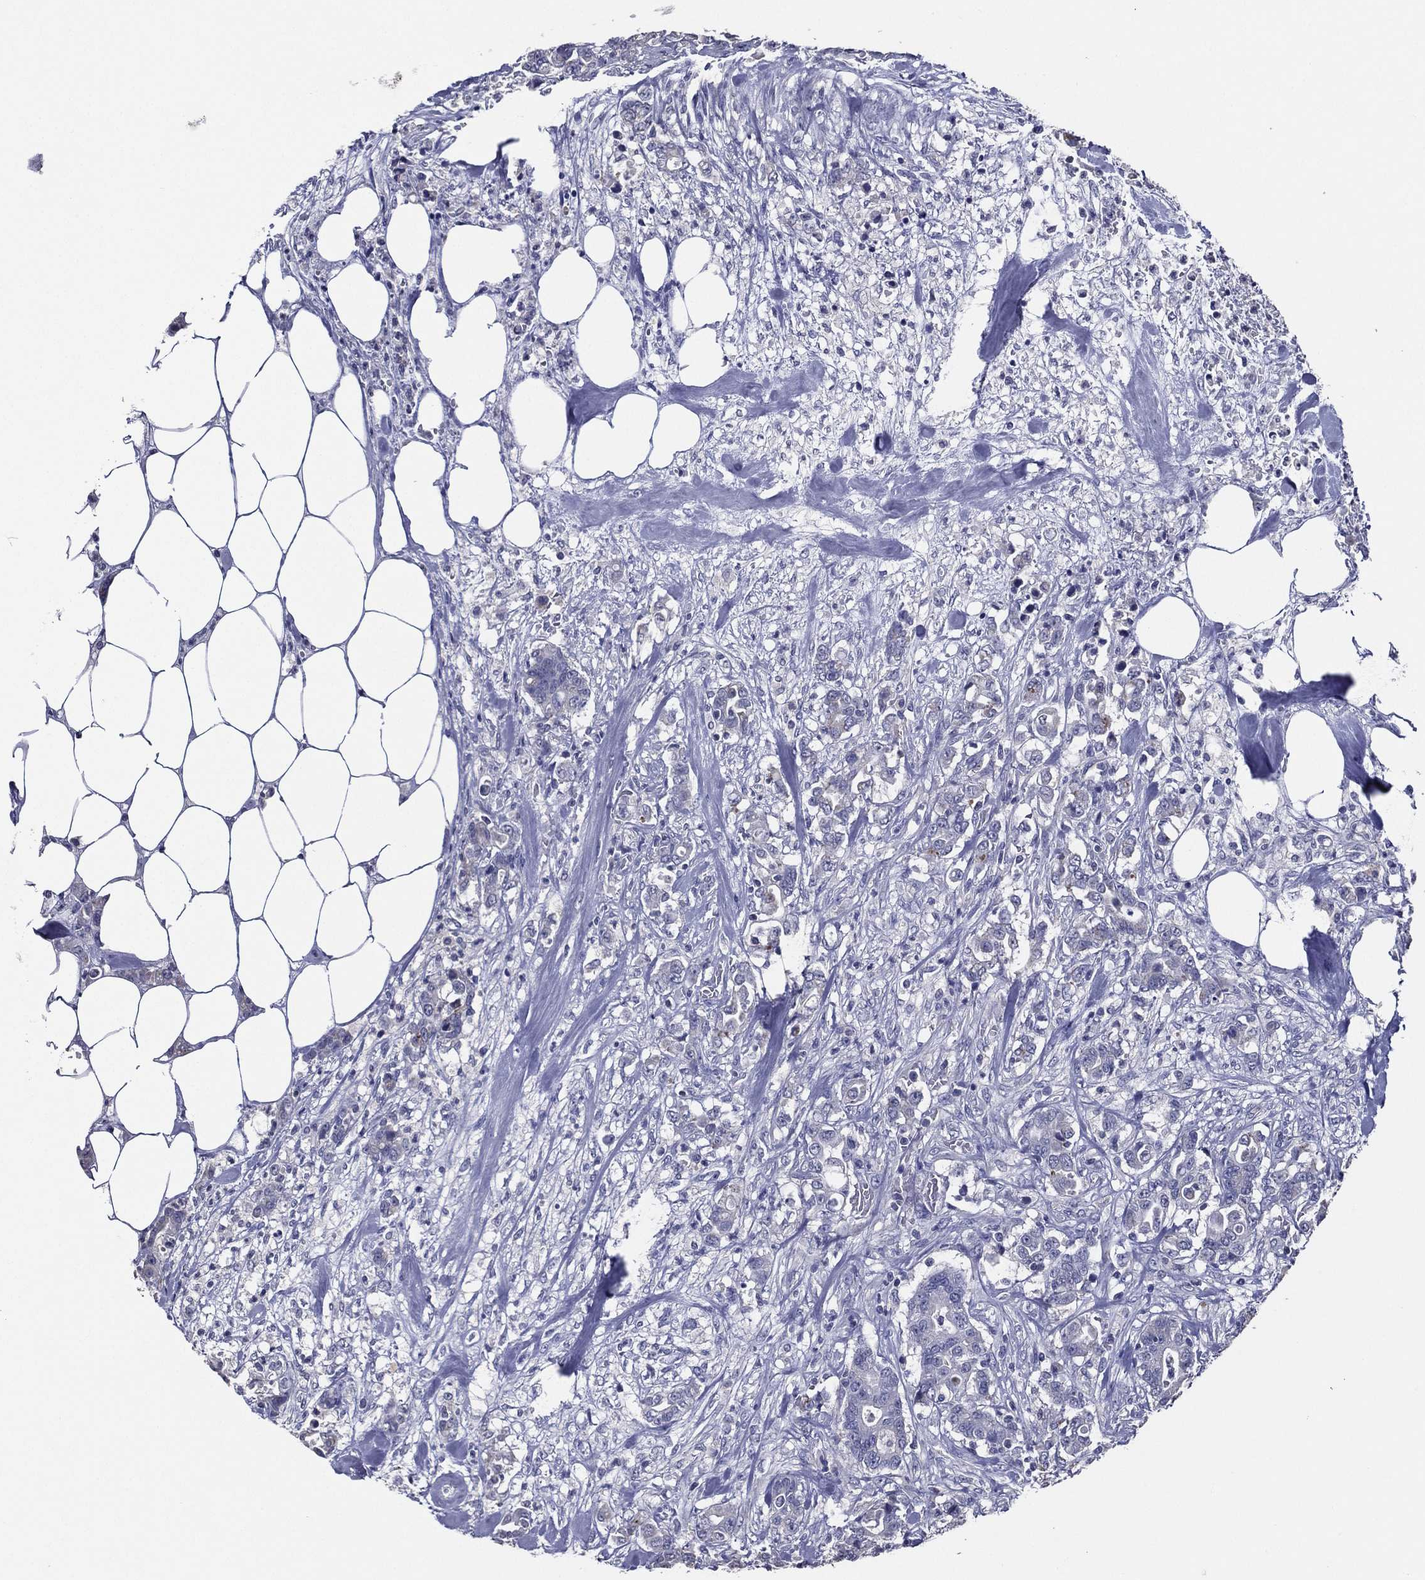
{"staining": {"intensity": "negative", "quantity": "none", "location": "none"}, "tissue": "colorectal cancer", "cell_type": "Tumor cells", "image_type": "cancer", "snomed": [{"axis": "morphology", "description": "Adenocarcinoma, NOS"}, {"axis": "topography", "description": "Colon"}], "caption": "There is no significant staining in tumor cells of colorectal cancer.", "gene": "TFAP2A", "patient": {"sex": "female", "age": 69}}